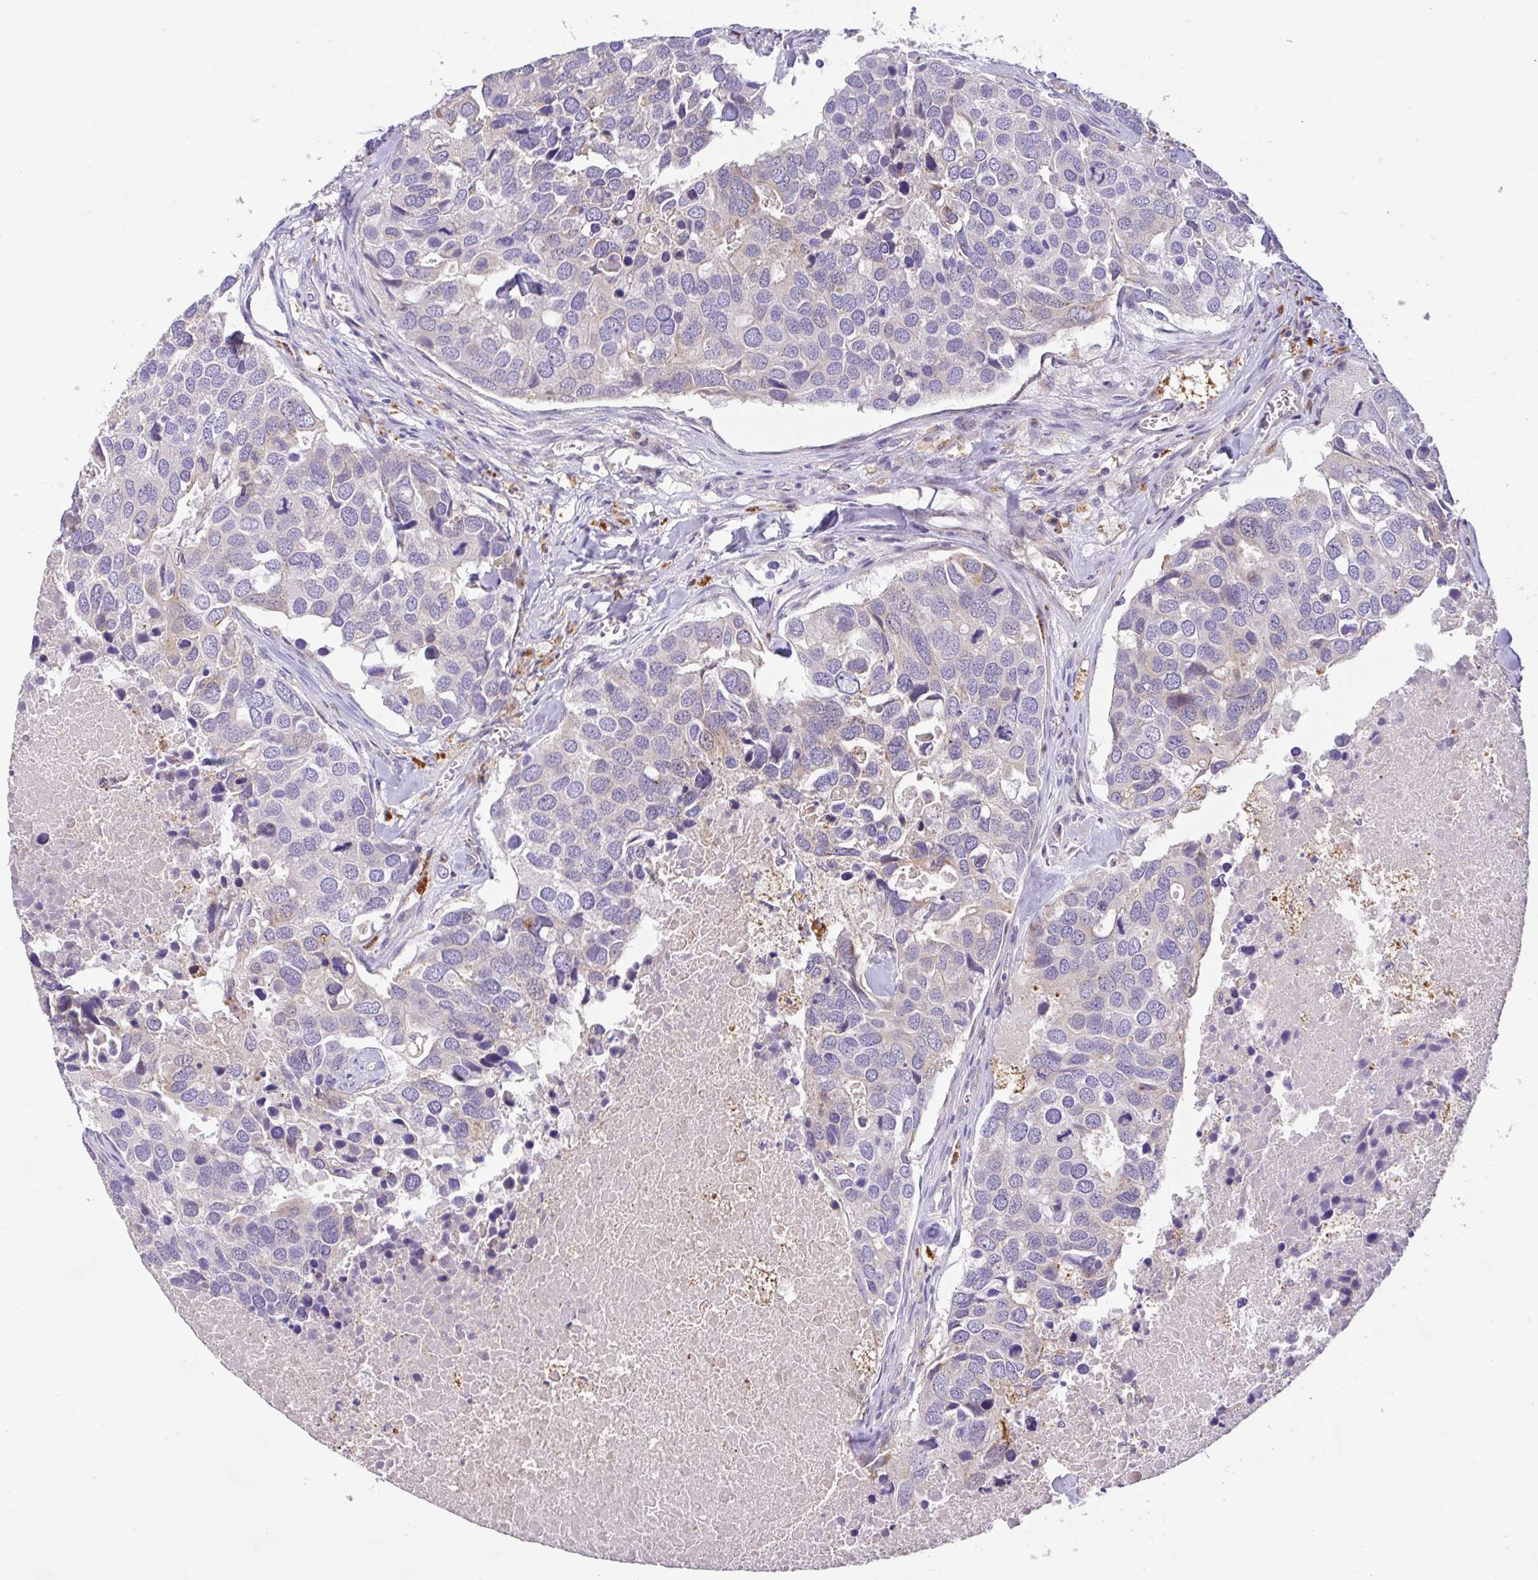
{"staining": {"intensity": "negative", "quantity": "none", "location": "none"}, "tissue": "breast cancer", "cell_type": "Tumor cells", "image_type": "cancer", "snomed": [{"axis": "morphology", "description": "Duct carcinoma"}, {"axis": "topography", "description": "Breast"}], "caption": "High magnification brightfield microscopy of breast cancer (infiltrating ductal carcinoma) stained with DAB (3,3'-diaminobenzidine) (brown) and counterstained with hematoxylin (blue): tumor cells show no significant staining.", "gene": "EPN3", "patient": {"sex": "female", "age": 83}}